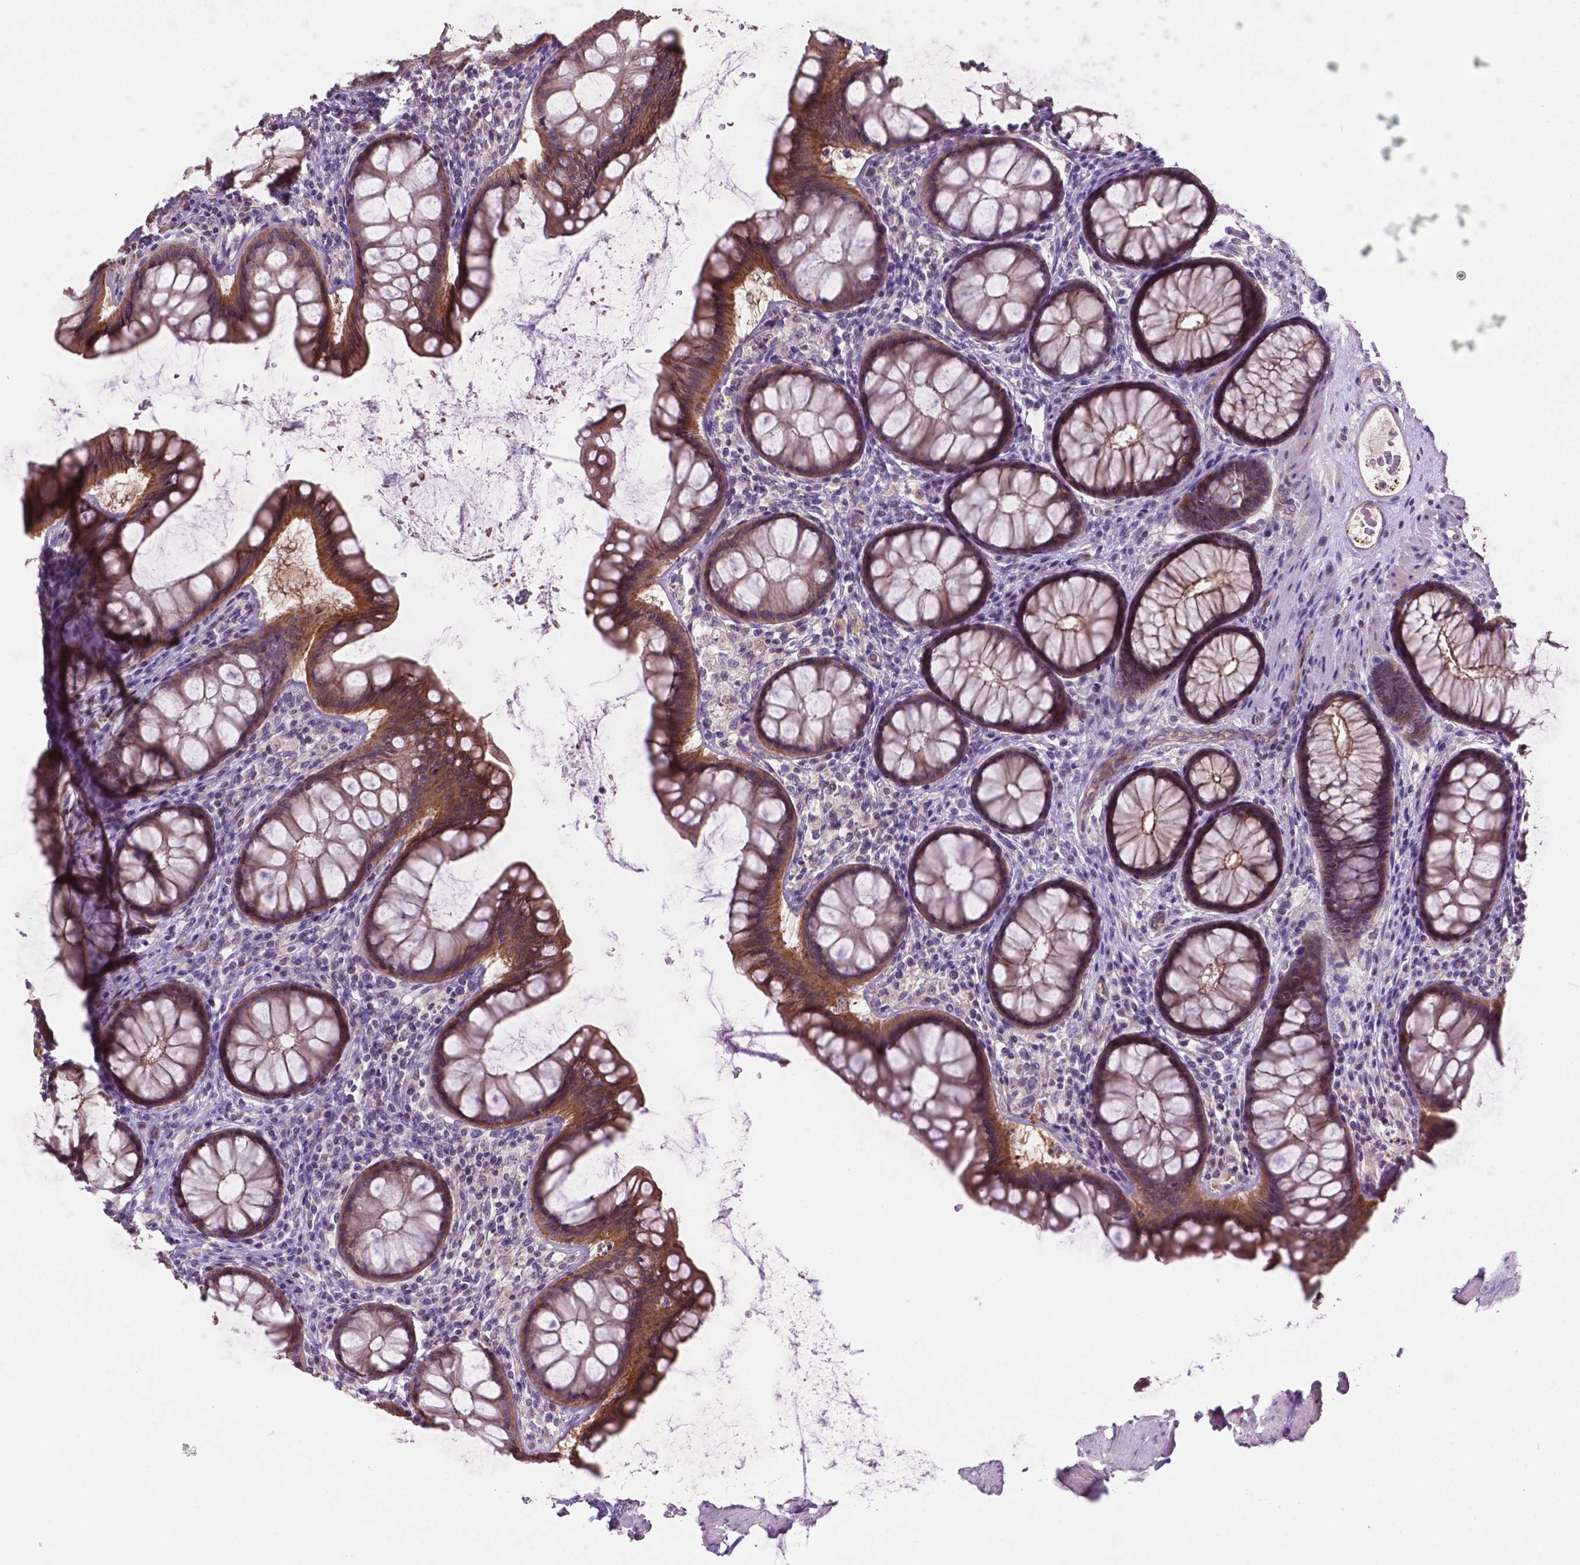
{"staining": {"intensity": "weak", "quantity": "<25%", "location": "cytoplasmic/membranous"}, "tissue": "colon", "cell_type": "Endothelial cells", "image_type": "normal", "snomed": [{"axis": "morphology", "description": "Normal tissue, NOS"}, {"axis": "topography", "description": "Colon"}], "caption": "A high-resolution histopathology image shows immunohistochemistry staining of normal colon, which reveals no significant staining in endothelial cells.", "gene": "ARL5C", "patient": {"sex": "female", "age": 65}}